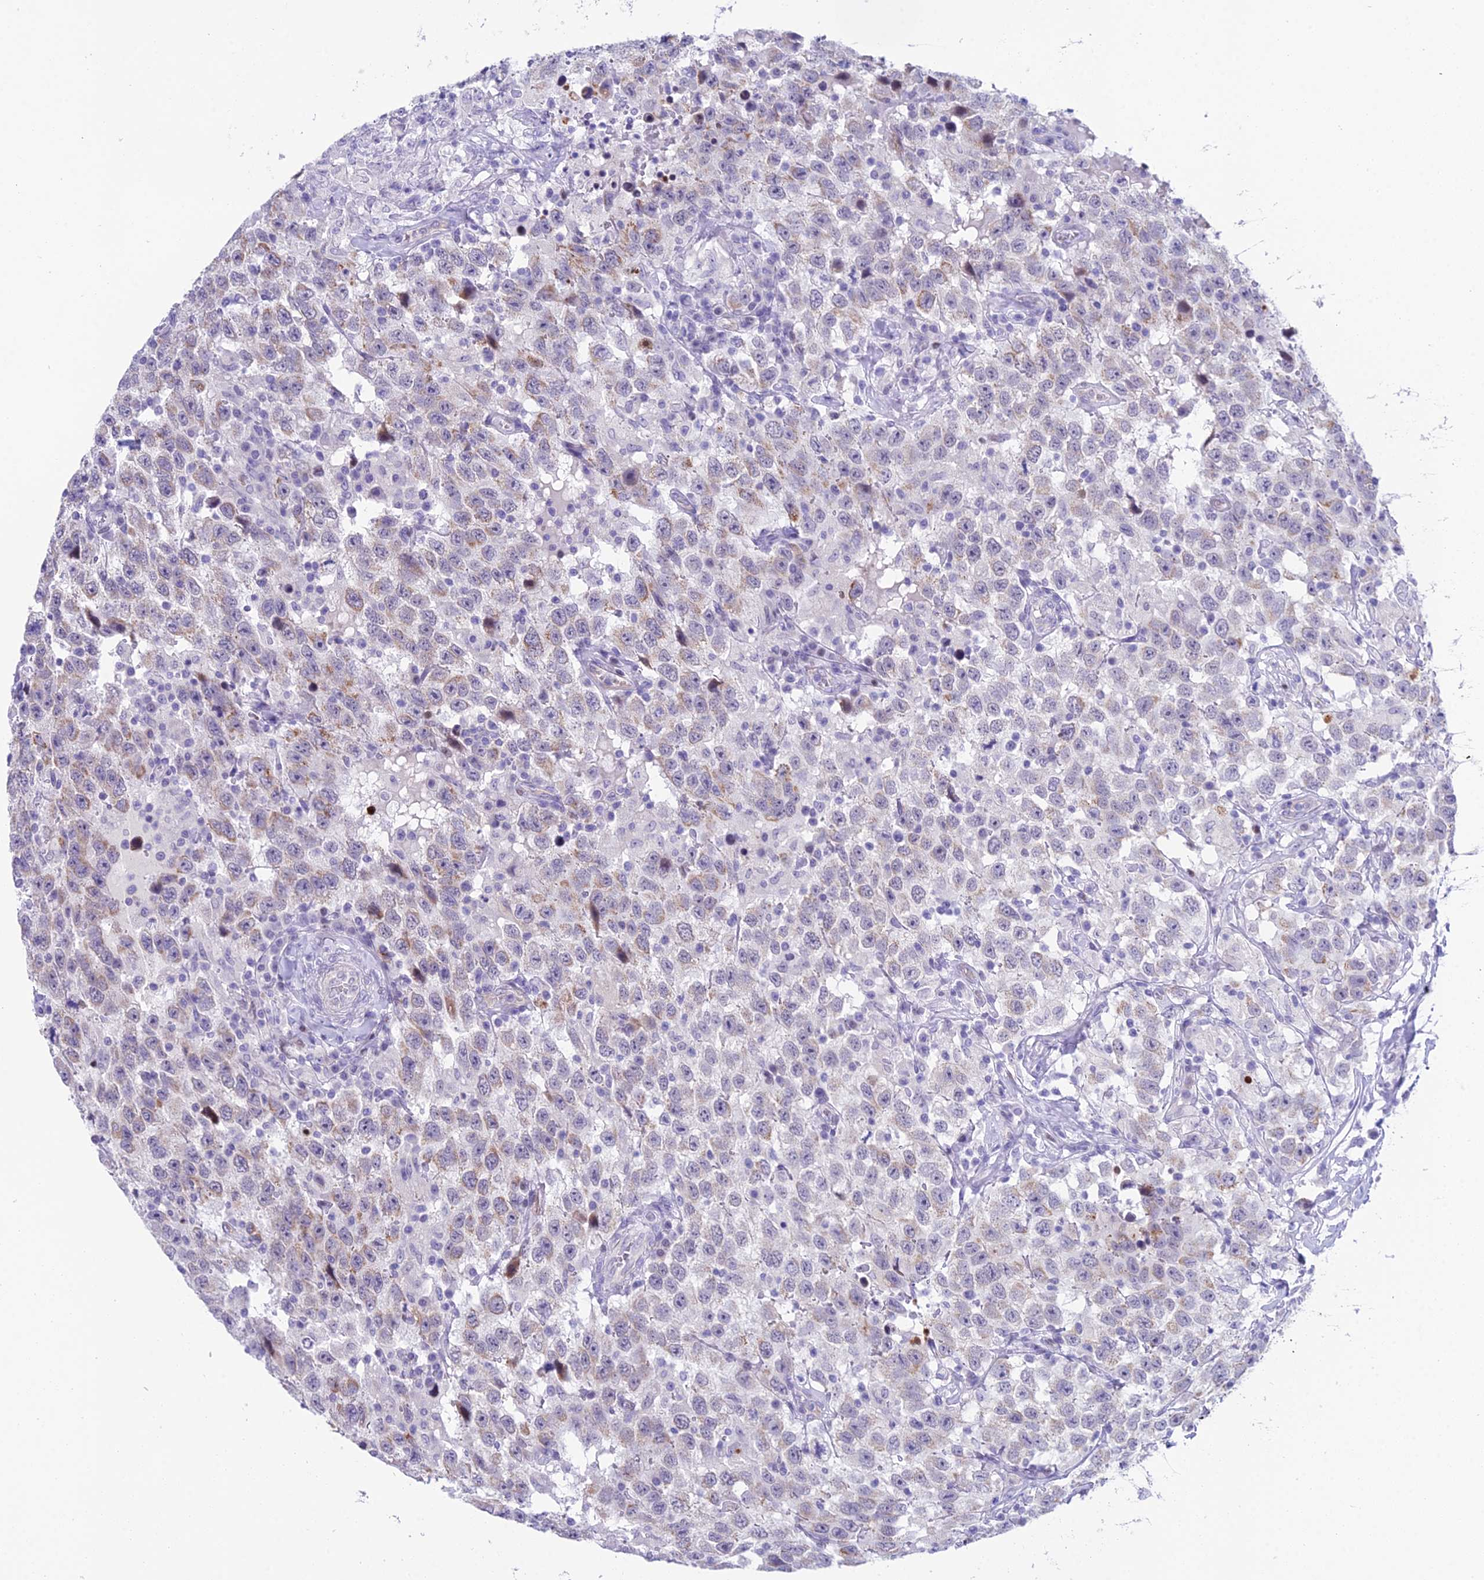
{"staining": {"intensity": "moderate", "quantity": "<25%", "location": "cytoplasmic/membranous"}, "tissue": "testis cancer", "cell_type": "Tumor cells", "image_type": "cancer", "snomed": [{"axis": "morphology", "description": "Seminoma, NOS"}, {"axis": "topography", "description": "Testis"}], "caption": "Protein staining displays moderate cytoplasmic/membranous staining in about <25% of tumor cells in seminoma (testis).", "gene": "CC2D2A", "patient": {"sex": "male", "age": 41}}